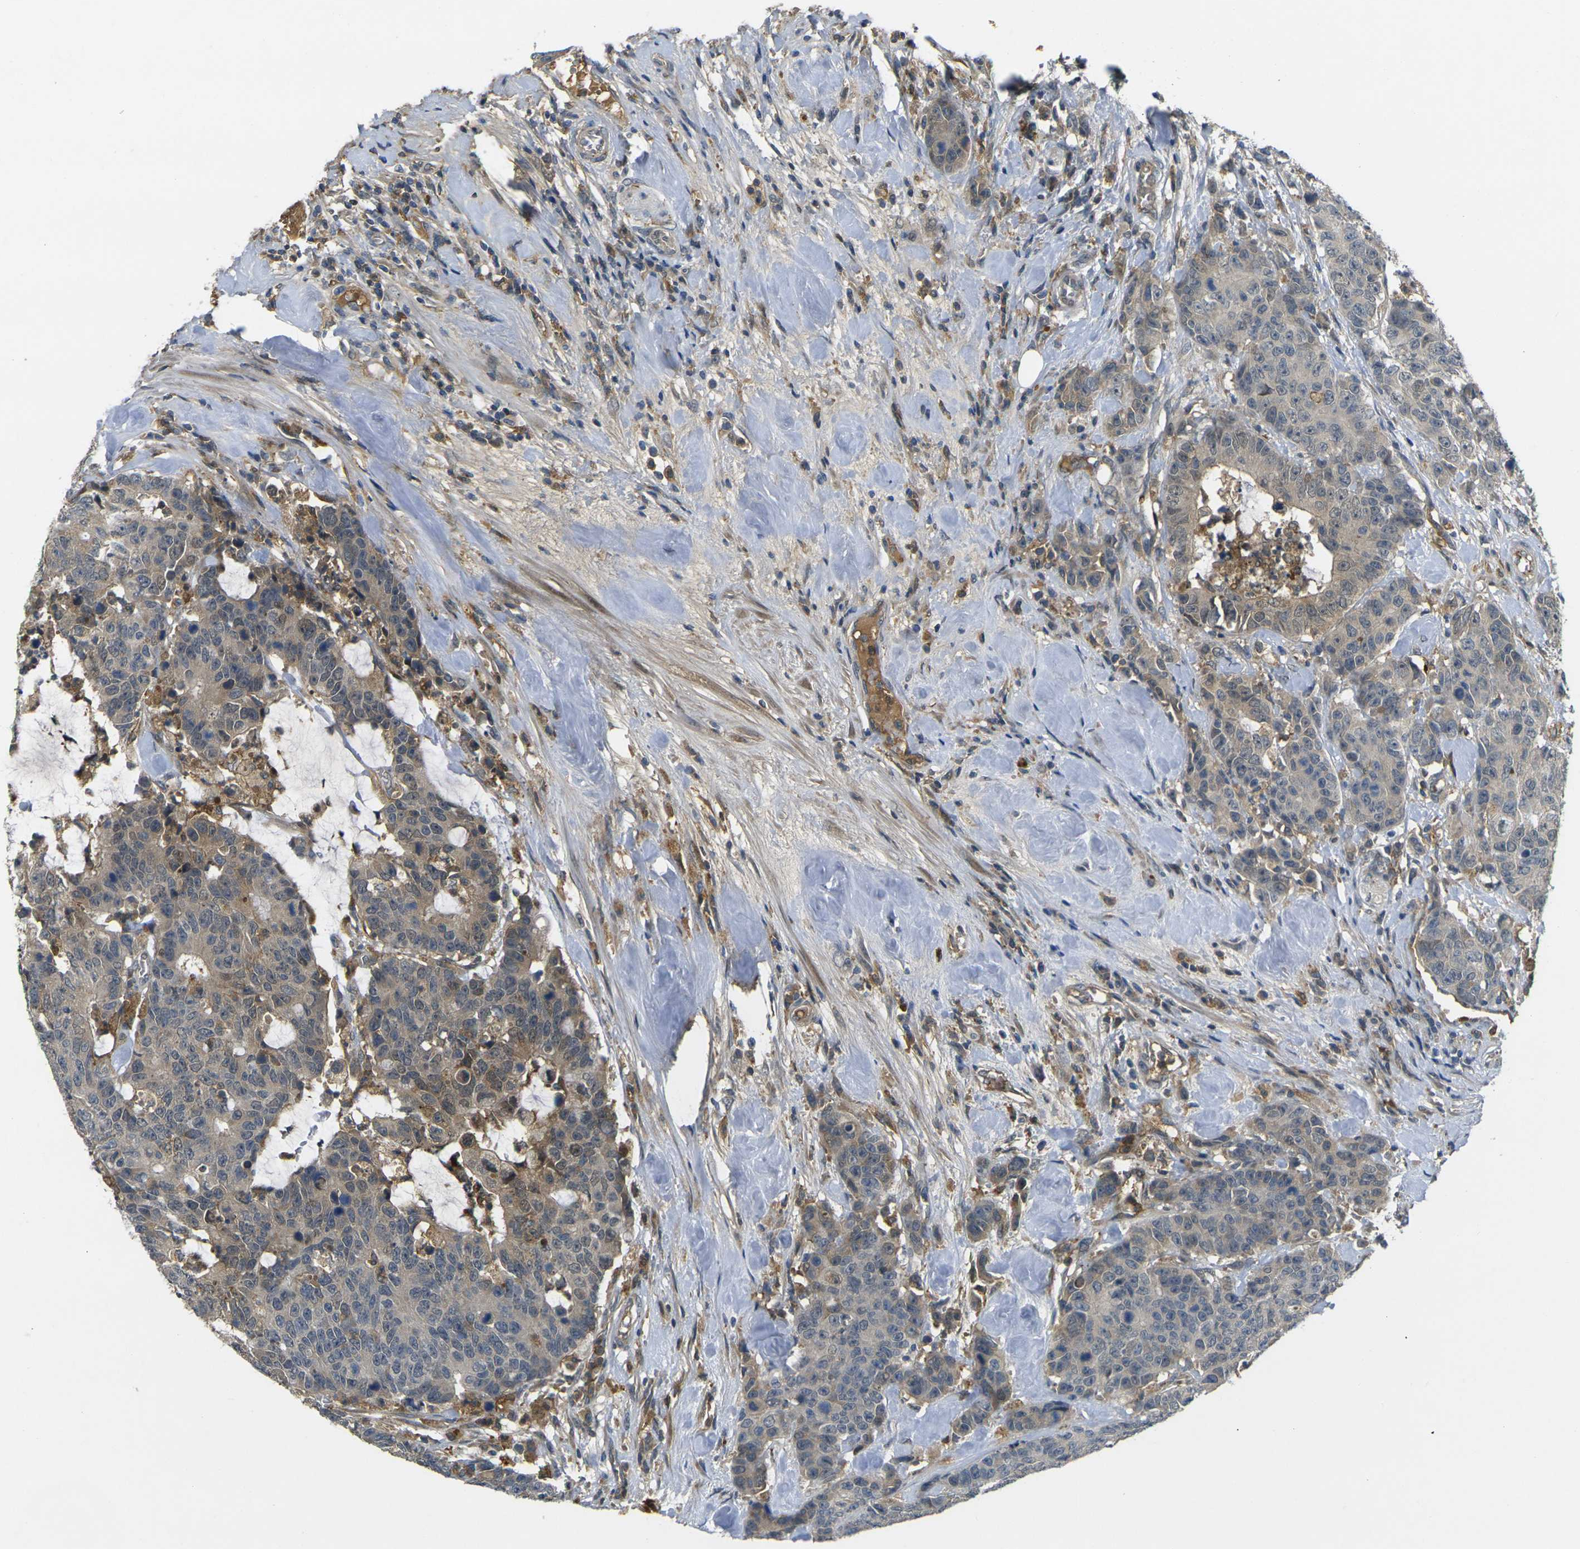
{"staining": {"intensity": "moderate", "quantity": "25%-75%", "location": "cytoplasmic/membranous"}, "tissue": "colorectal cancer", "cell_type": "Tumor cells", "image_type": "cancer", "snomed": [{"axis": "morphology", "description": "Adenocarcinoma, NOS"}, {"axis": "topography", "description": "Colon"}], "caption": "Protein analysis of colorectal cancer tissue reveals moderate cytoplasmic/membranous staining in approximately 25%-75% of tumor cells. Nuclei are stained in blue.", "gene": "PIGL", "patient": {"sex": "female", "age": 86}}